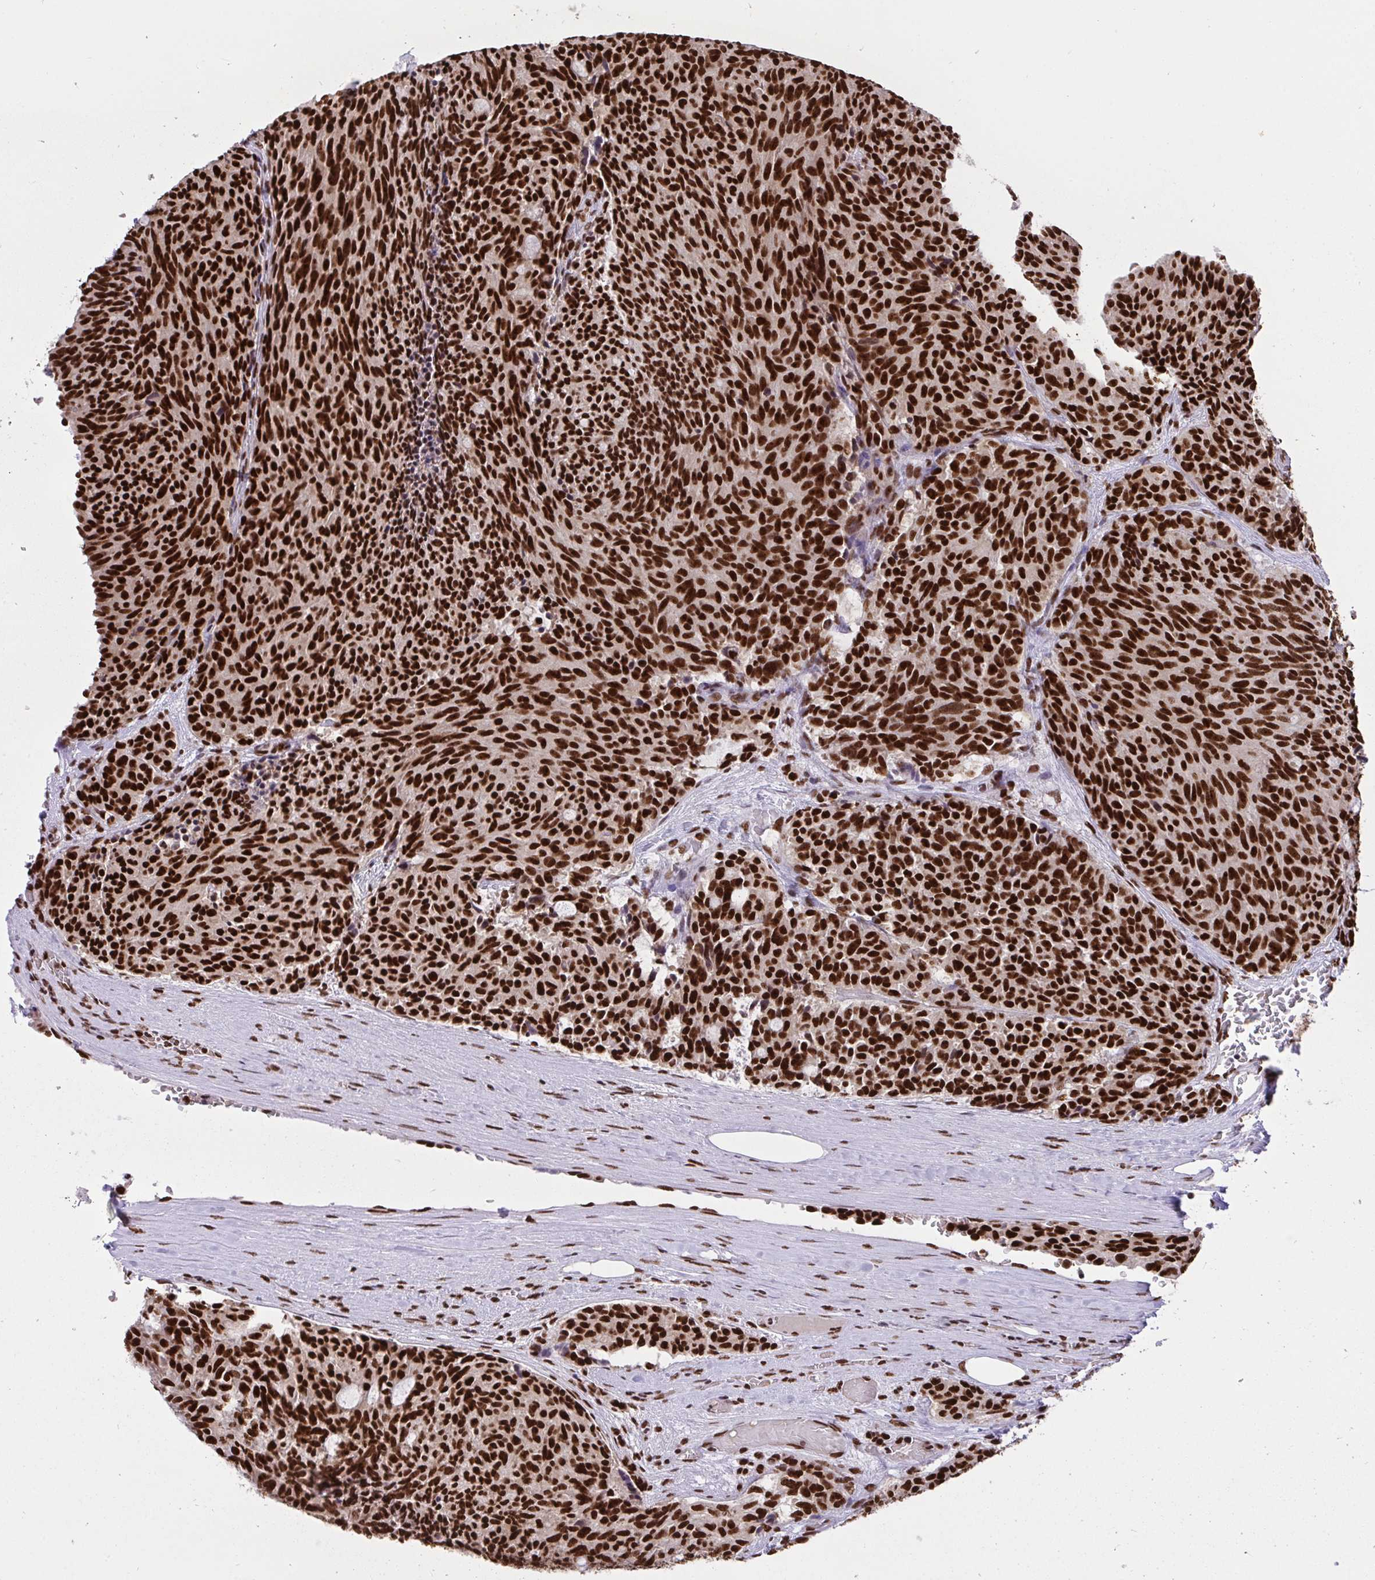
{"staining": {"intensity": "strong", "quantity": ">75%", "location": "nuclear"}, "tissue": "carcinoid", "cell_type": "Tumor cells", "image_type": "cancer", "snomed": [{"axis": "morphology", "description": "Carcinoid, malignant, NOS"}, {"axis": "topography", "description": "Pancreas"}], "caption": "DAB (3,3'-diaminobenzidine) immunohistochemical staining of carcinoid (malignant) reveals strong nuclear protein staining in about >75% of tumor cells. (DAB (3,3'-diaminobenzidine) IHC with brightfield microscopy, high magnification).", "gene": "HNRNPL", "patient": {"sex": "female", "age": 54}}